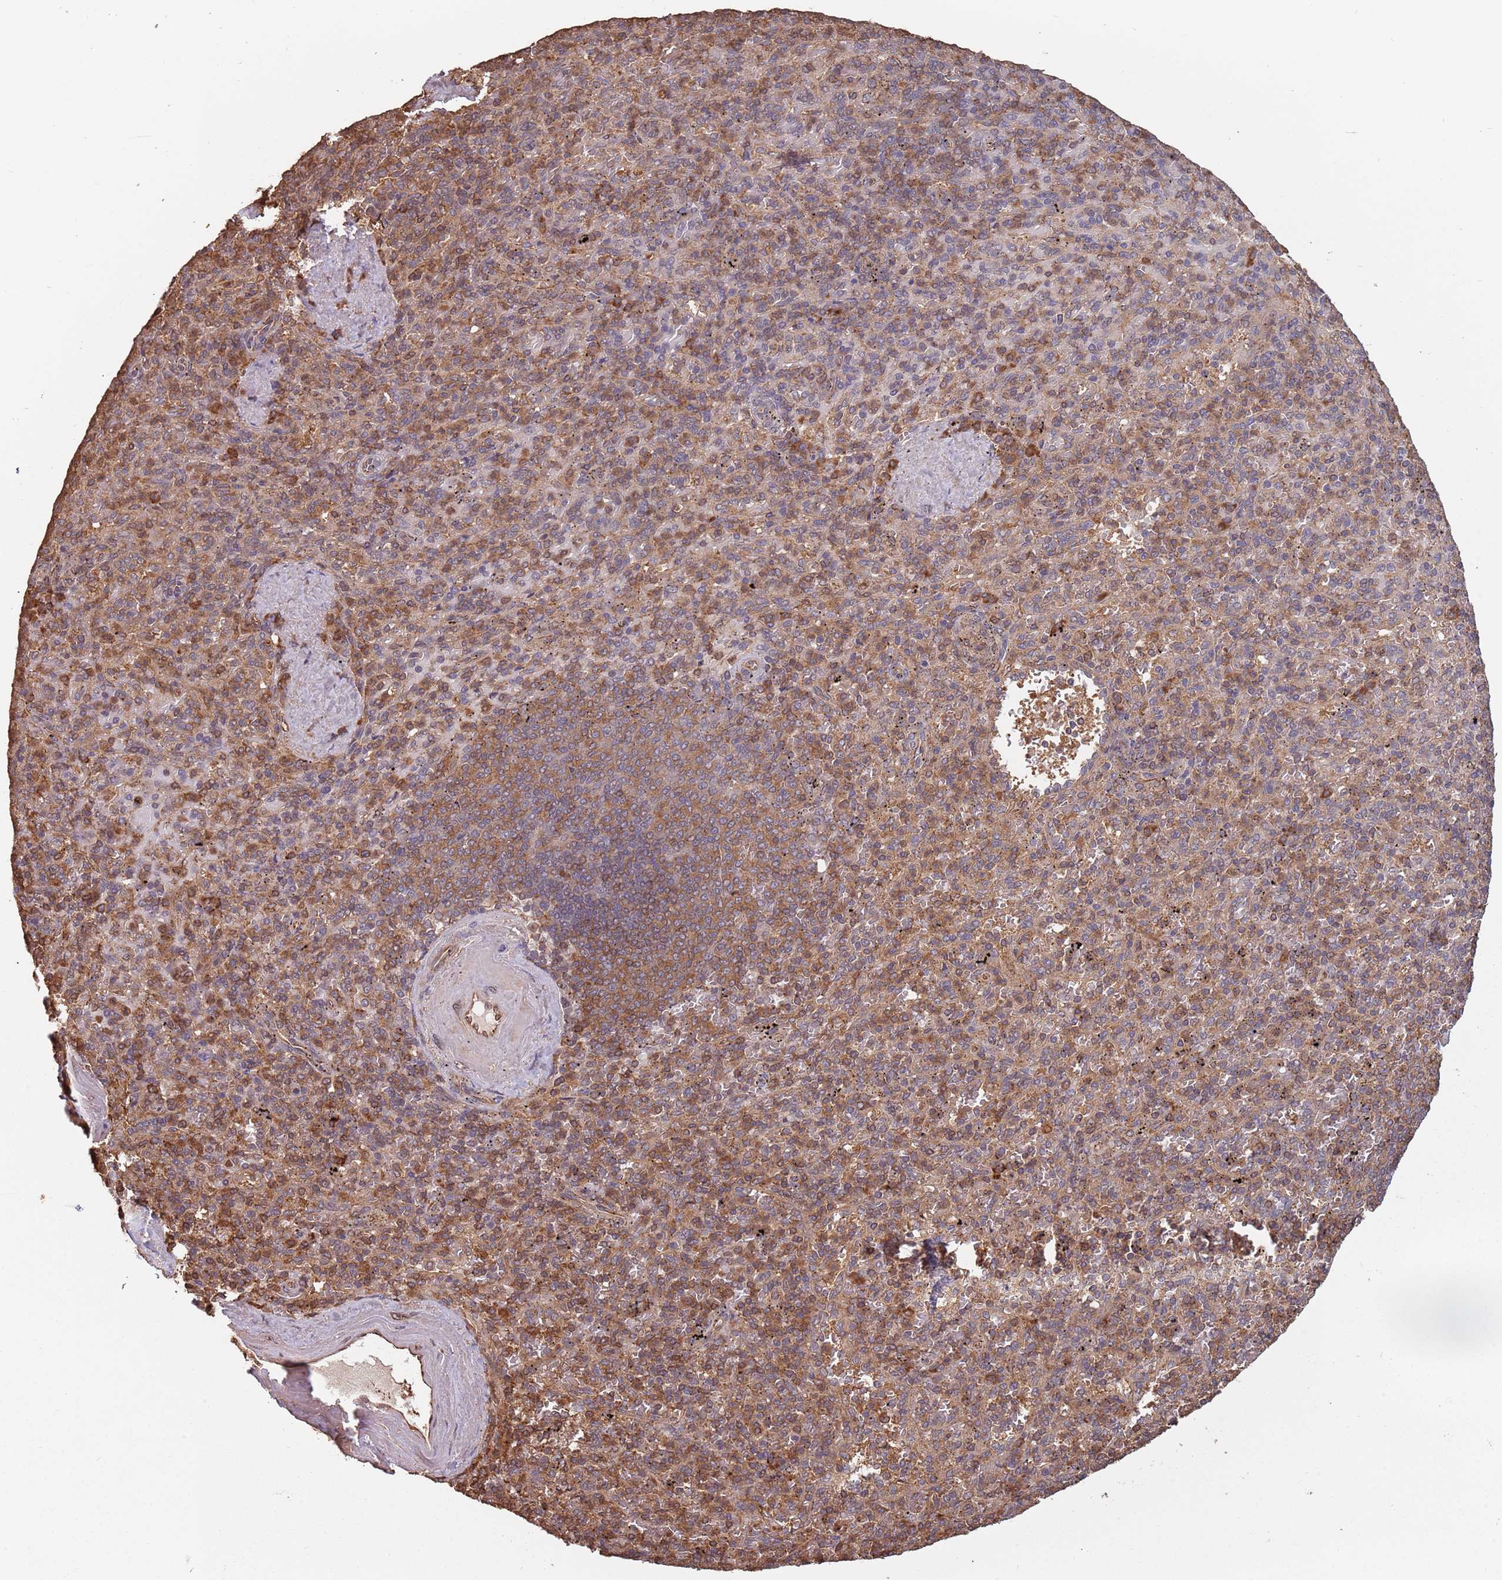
{"staining": {"intensity": "moderate", "quantity": "25%-75%", "location": "cytoplasmic/membranous"}, "tissue": "spleen", "cell_type": "Cells in red pulp", "image_type": "normal", "snomed": [{"axis": "morphology", "description": "Normal tissue, NOS"}, {"axis": "topography", "description": "Spleen"}], "caption": "Immunohistochemistry (DAB) staining of unremarkable spleen reveals moderate cytoplasmic/membranous protein staining in about 25%-75% of cells in red pulp.", "gene": "COG4", "patient": {"sex": "male", "age": 82}}